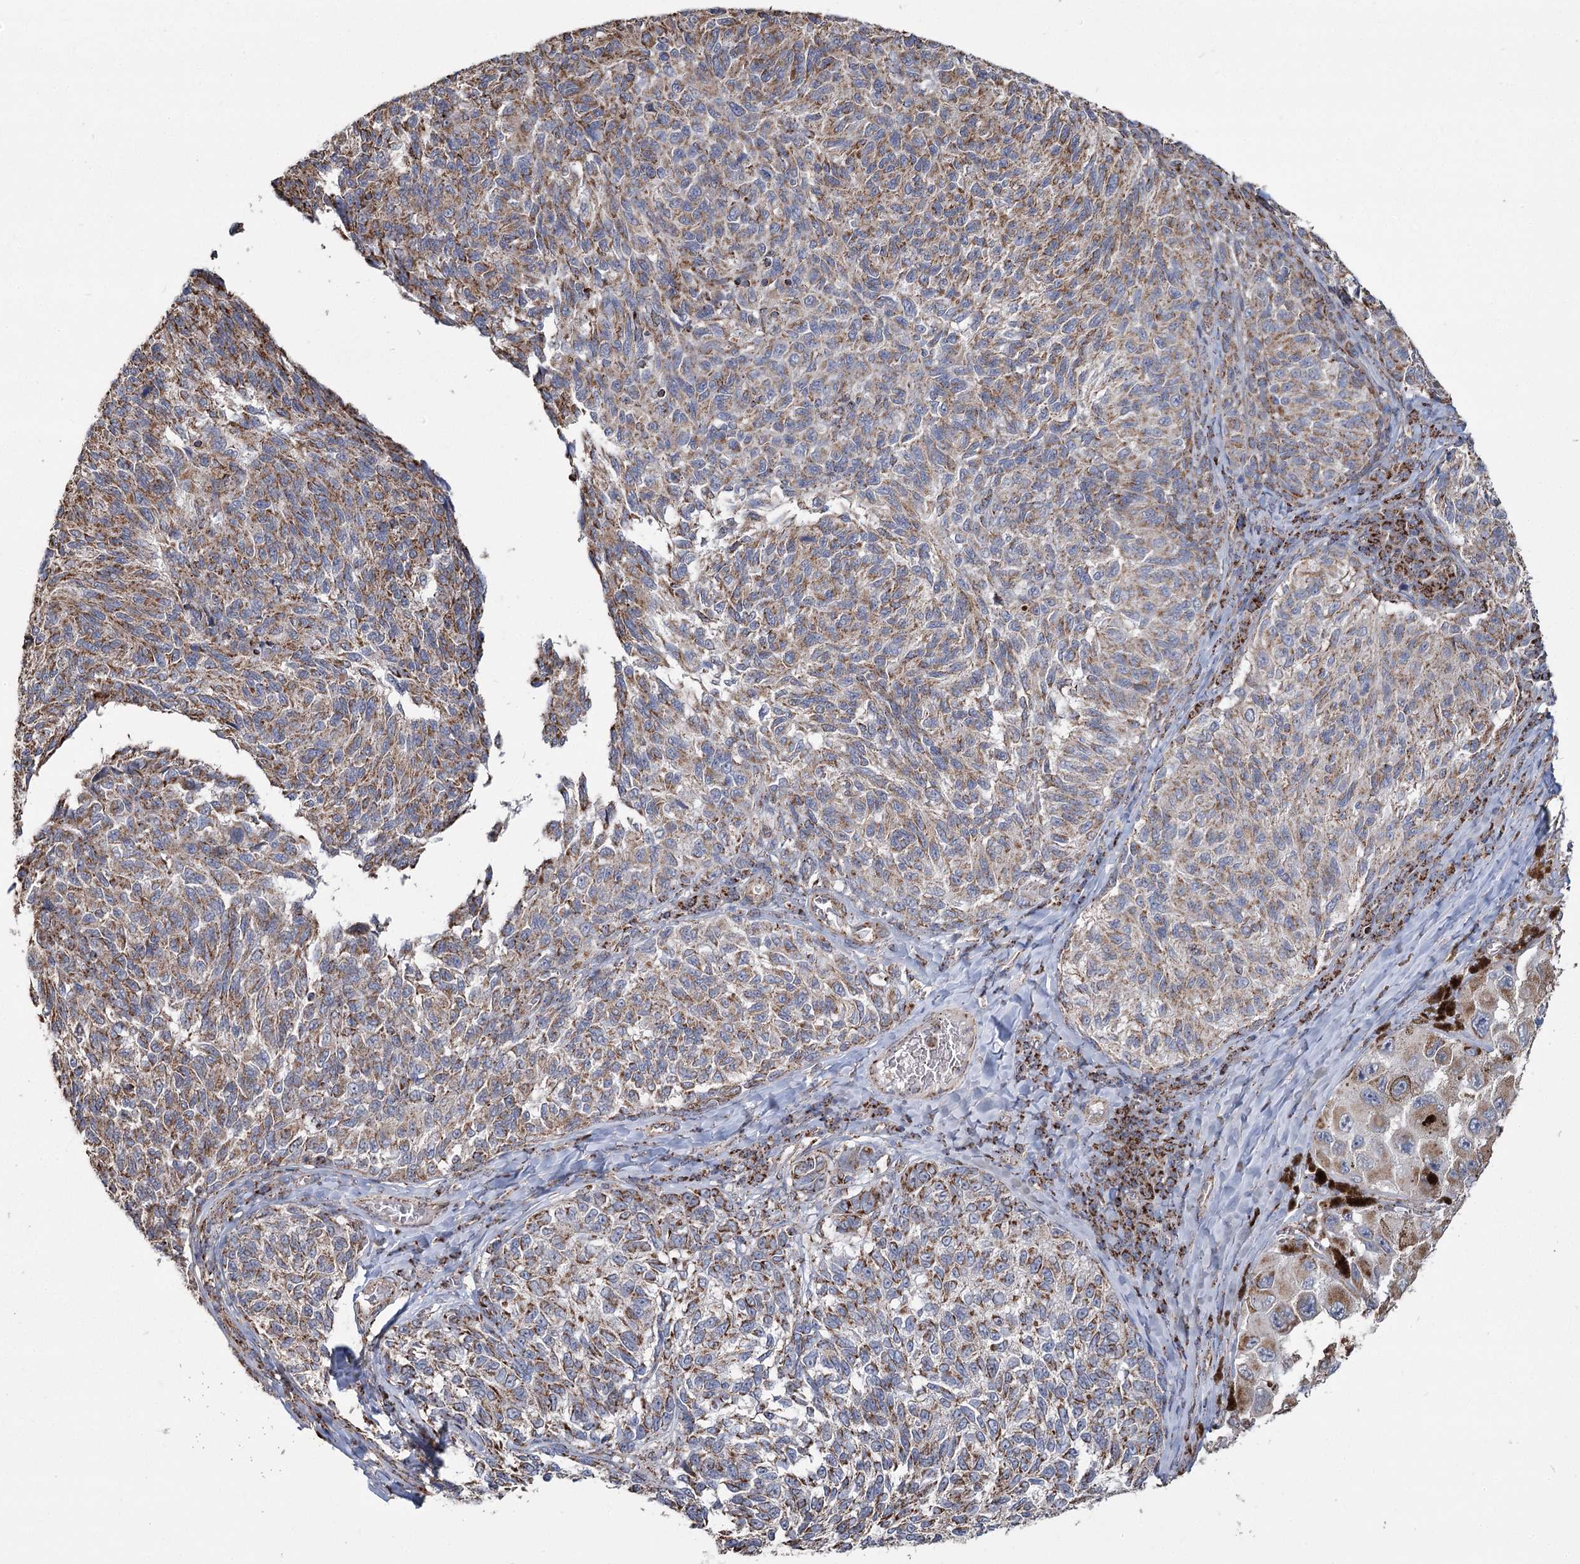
{"staining": {"intensity": "moderate", "quantity": ">75%", "location": "cytoplasmic/membranous"}, "tissue": "melanoma", "cell_type": "Tumor cells", "image_type": "cancer", "snomed": [{"axis": "morphology", "description": "Malignant melanoma, NOS"}, {"axis": "topography", "description": "Skin"}], "caption": "IHC histopathology image of human malignant melanoma stained for a protein (brown), which demonstrates medium levels of moderate cytoplasmic/membranous staining in about >75% of tumor cells.", "gene": "RANBP3L", "patient": {"sex": "female", "age": 73}}